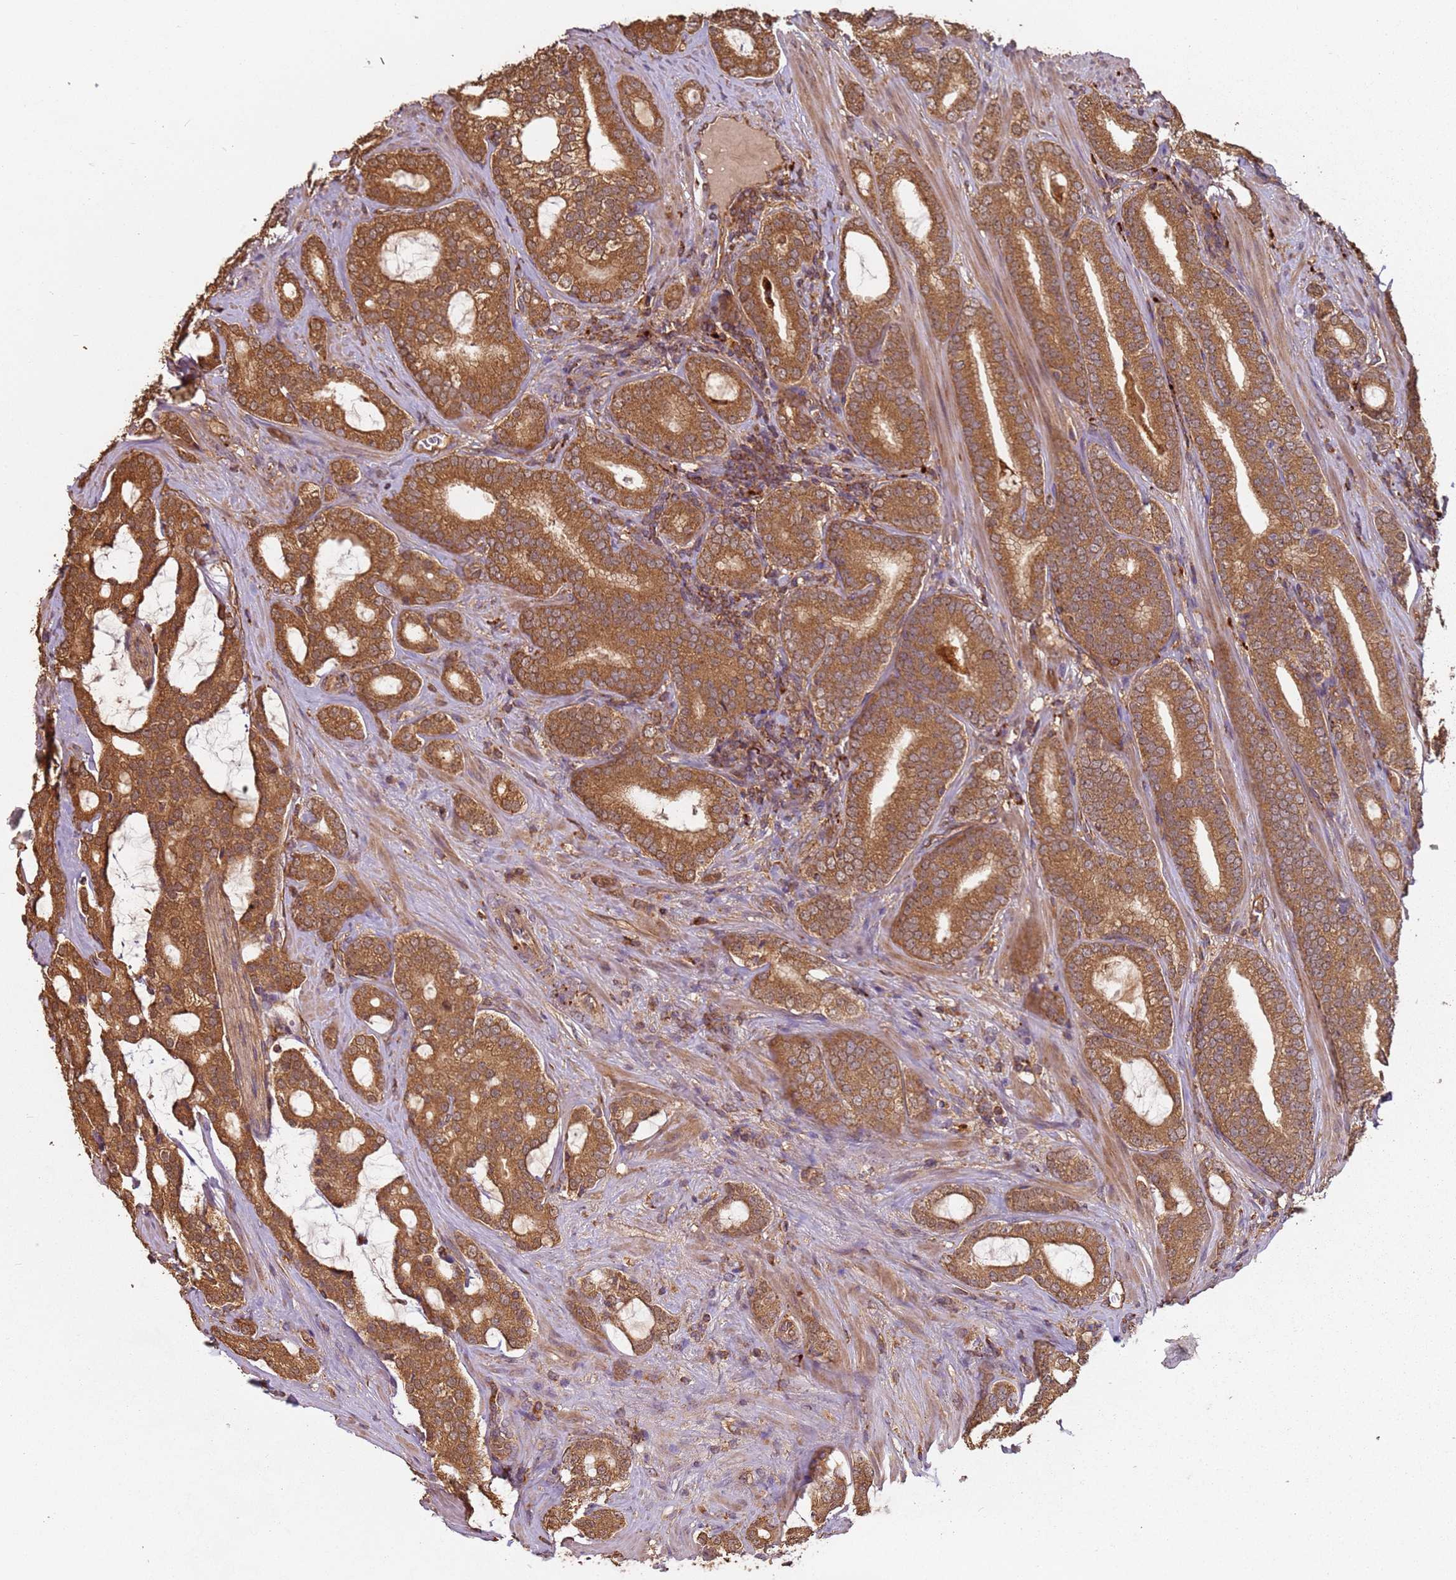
{"staining": {"intensity": "strong", "quantity": ">75%", "location": "cytoplasmic/membranous"}, "tissue": "prostate cancer", "cell_type": "Tumor cells", "image_type": "cancer", "snomed": [{"axis": "morphology", "description": "Adenocarcinoma, High grade"}, {"axis": "topography", "description": "Prostate"}], "caption": "An image of human adenocarcinoma (high-grade) (prostate) stained for a protein shows strong cytoplasmic/membranous brown staining in tumor cells.", "gene": "SCGB2B2", "patient": {"sex": "male", "age": 63}}